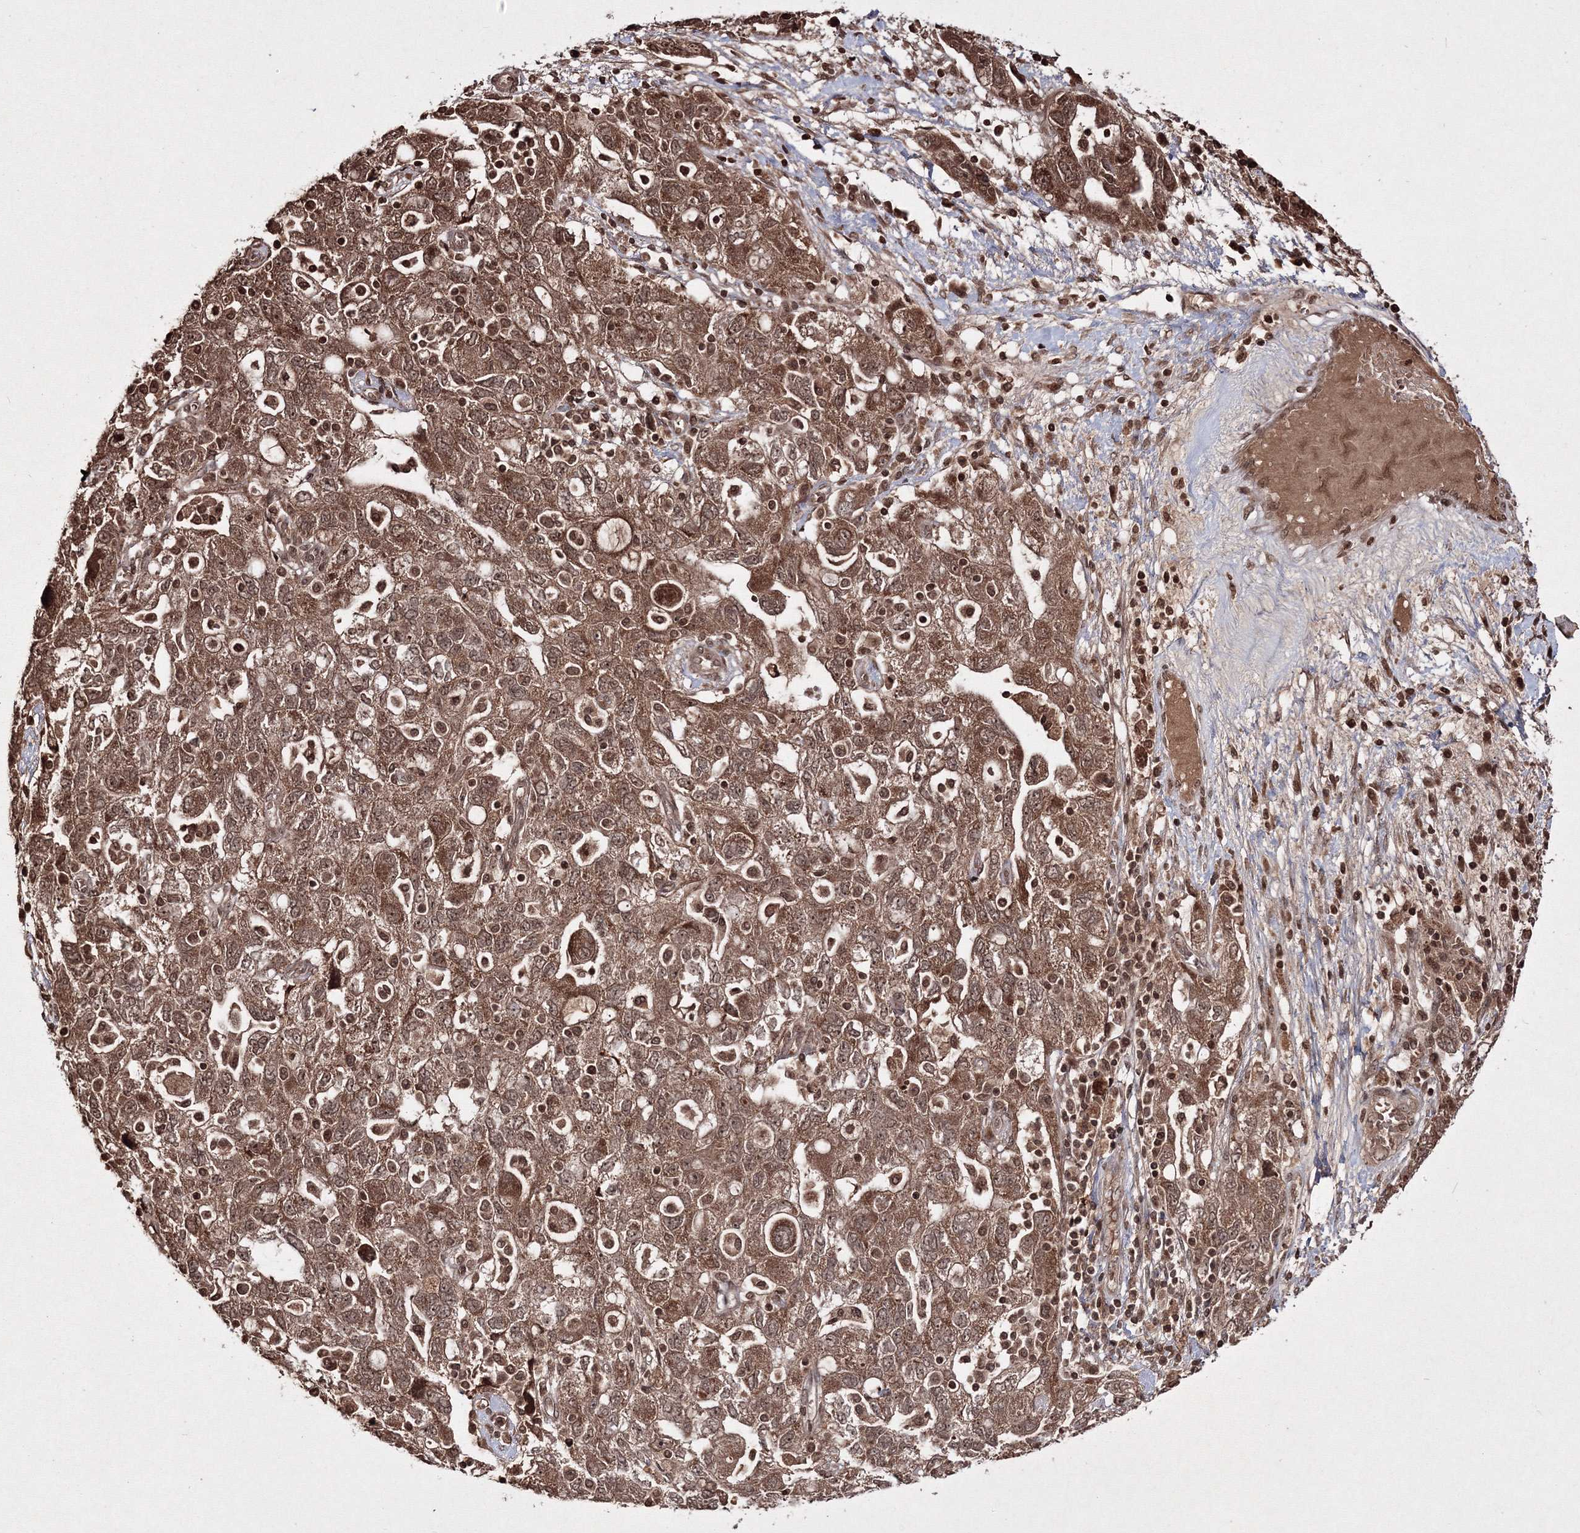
{"staining": {"intensity": "strong", "quantity": ">75%", "location": "cytoplasmic/membranous,nuclear"}, "tissue": "ovarian cancer", "cell_type": "Tumor cells", "image_type": "cancer", "snomed": [{"axis": "morphology", "description": "Carcinoma, NOS"}, {"axis": "morphology", "description": "Cystadenocarcinoma, serous, NOS"}, {"axis": "topography", "description": "Ovary"}], "caption": "This is an image of IHC staining of serous cystadenocarcinoma (ovarian), which shows strong positivity in the cytoplasmic/membranous and nuclear of tumor cells.", "gene": "PEX13", "patient": {"sex": "female", "age": 69}}